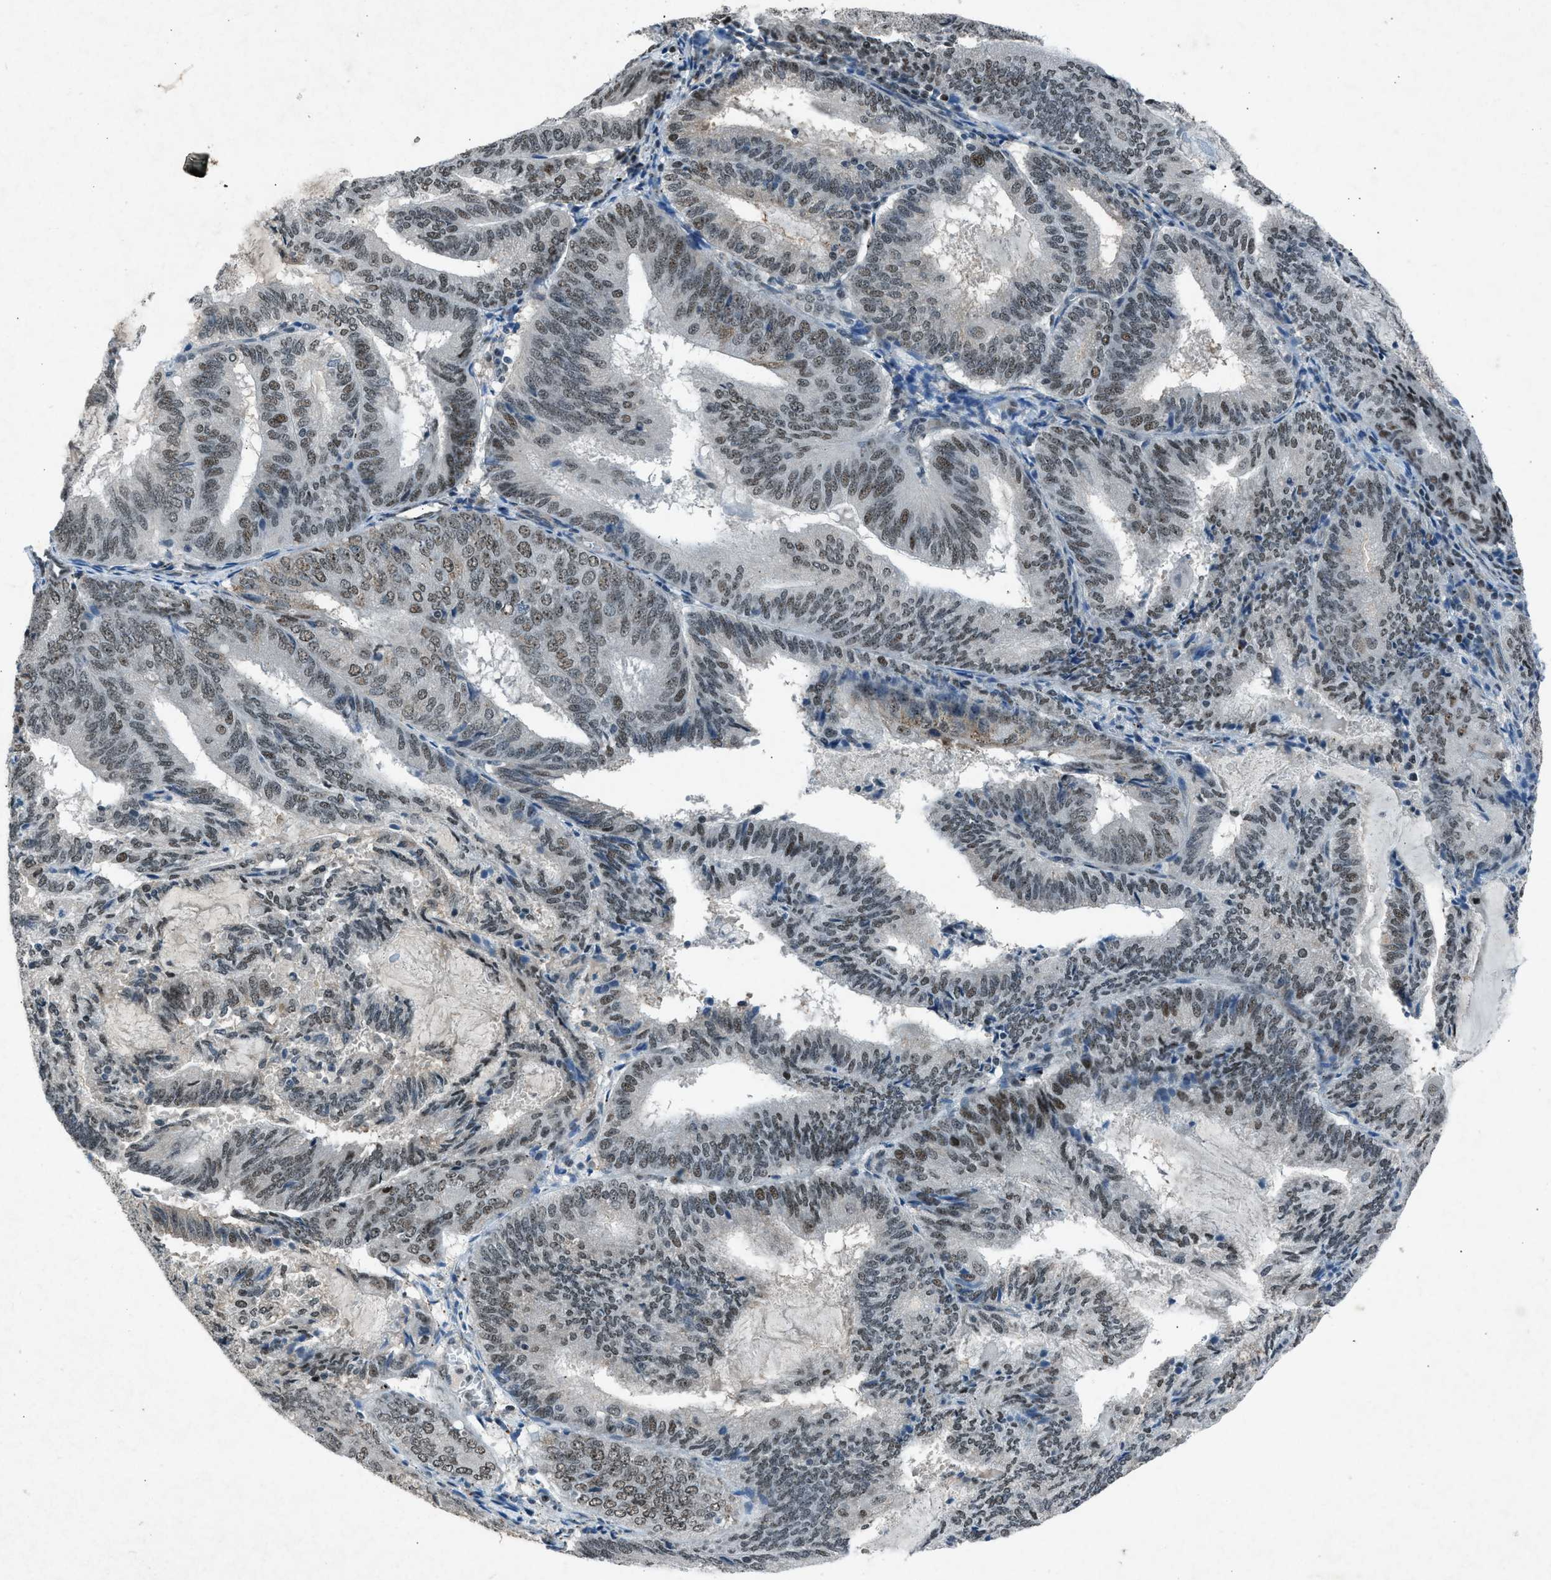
{"staining": {"intensity": "moderate", "quantity": "25%-75%", "location": "nuclear"}, "tissue": "endometrial cancer", "cell_type": "Tumor cells", "image_type": "cancer", "snomed": [{"axis": "morphology", "description": "Adenocarcinoma, NOS"}, {"axis": "topography", "description": "Endometrium"}], "caption": "Protein expression analysis of adenocarcinoma (endometrial) exhibits moderate nuclear positivity in about 25%-75% of tumor cells. (Stains: DAB in brown, nuclei in blue, Microscopy: brightfield microscopy at high magnification).", "gene": "ADCY1", "patient": {"sex": "female", "age": 81}}